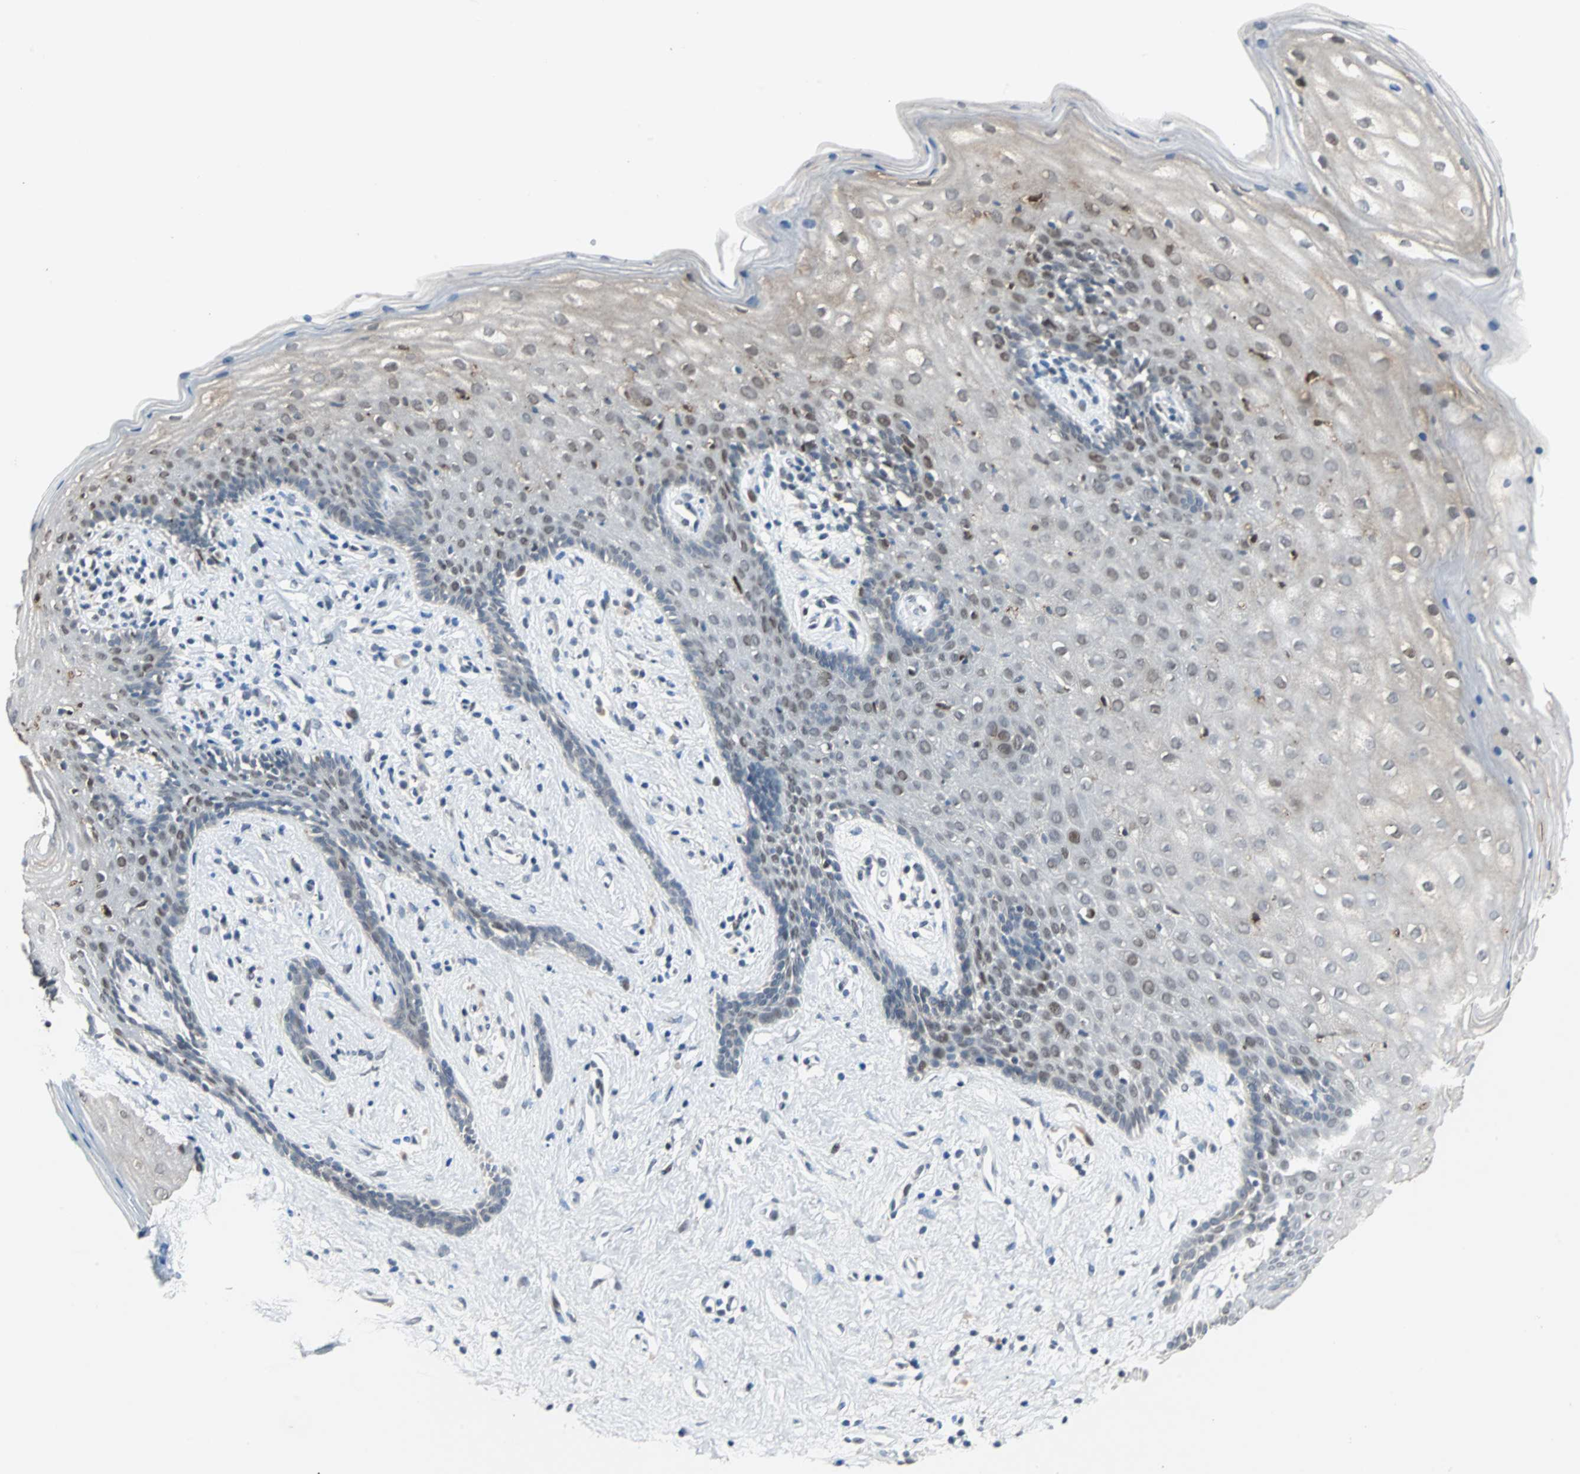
{"staining": {"intensity": "weak", "quantity": "<25%", "location": "cytoplasmic/membranous,nuclear"}, "tissue": "vagina", "cell_type": "Squamous epithelial cells", "image_type": "normal", "snomed": [{"axis": "morphology", "description": "Normal tissue, NOS"}, {"axis": "topography", "description": "Vagina"}], "caption": "This is an IHC histopathology image of normal vagina. There is no staining in squamous epithelial cells.", "gene": "HLX", "patient": {"sex": "female", "age": 44}}